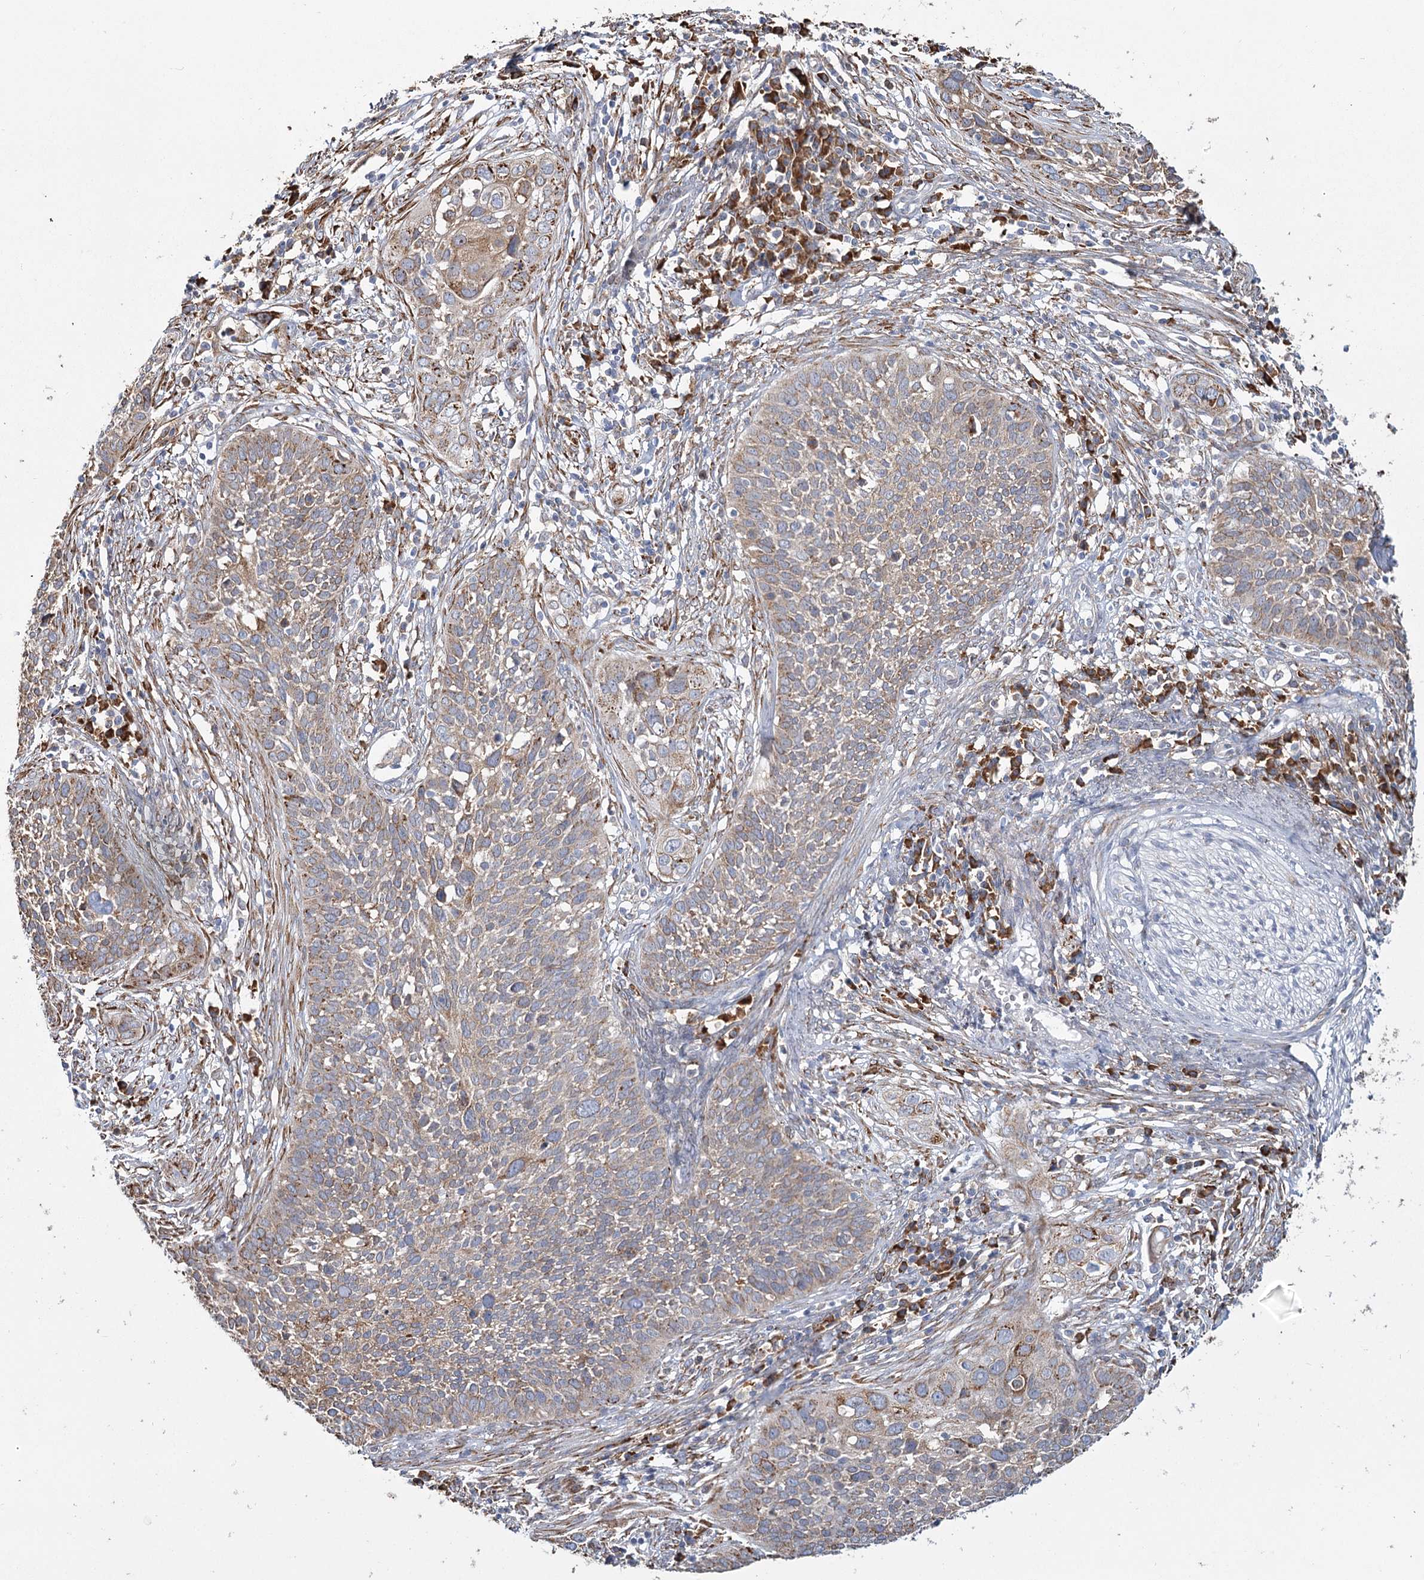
{"staining": {"intensity": "weak", "quantity": ">75%", "location": "cytoplasmic/membranous"}, "tissue": "cervical cancer", "cell_type": "Tumor cells", "image_type": "cancer", "snomed": [{"axis": "morphology", "description": "Squamous cell carcinoma, NOS"}, {"axis": "topography", "description": "Cervix"}], "caption": "Immunohistochemistry of human cervical cancer (squamous cell carcinoma) exhibits low levels of weak cytoplasmic/membranous positivity in about >75% of tumor cells.", "gene": "ZCCHC9", "patient": {"sex": "female", "age": 34}}